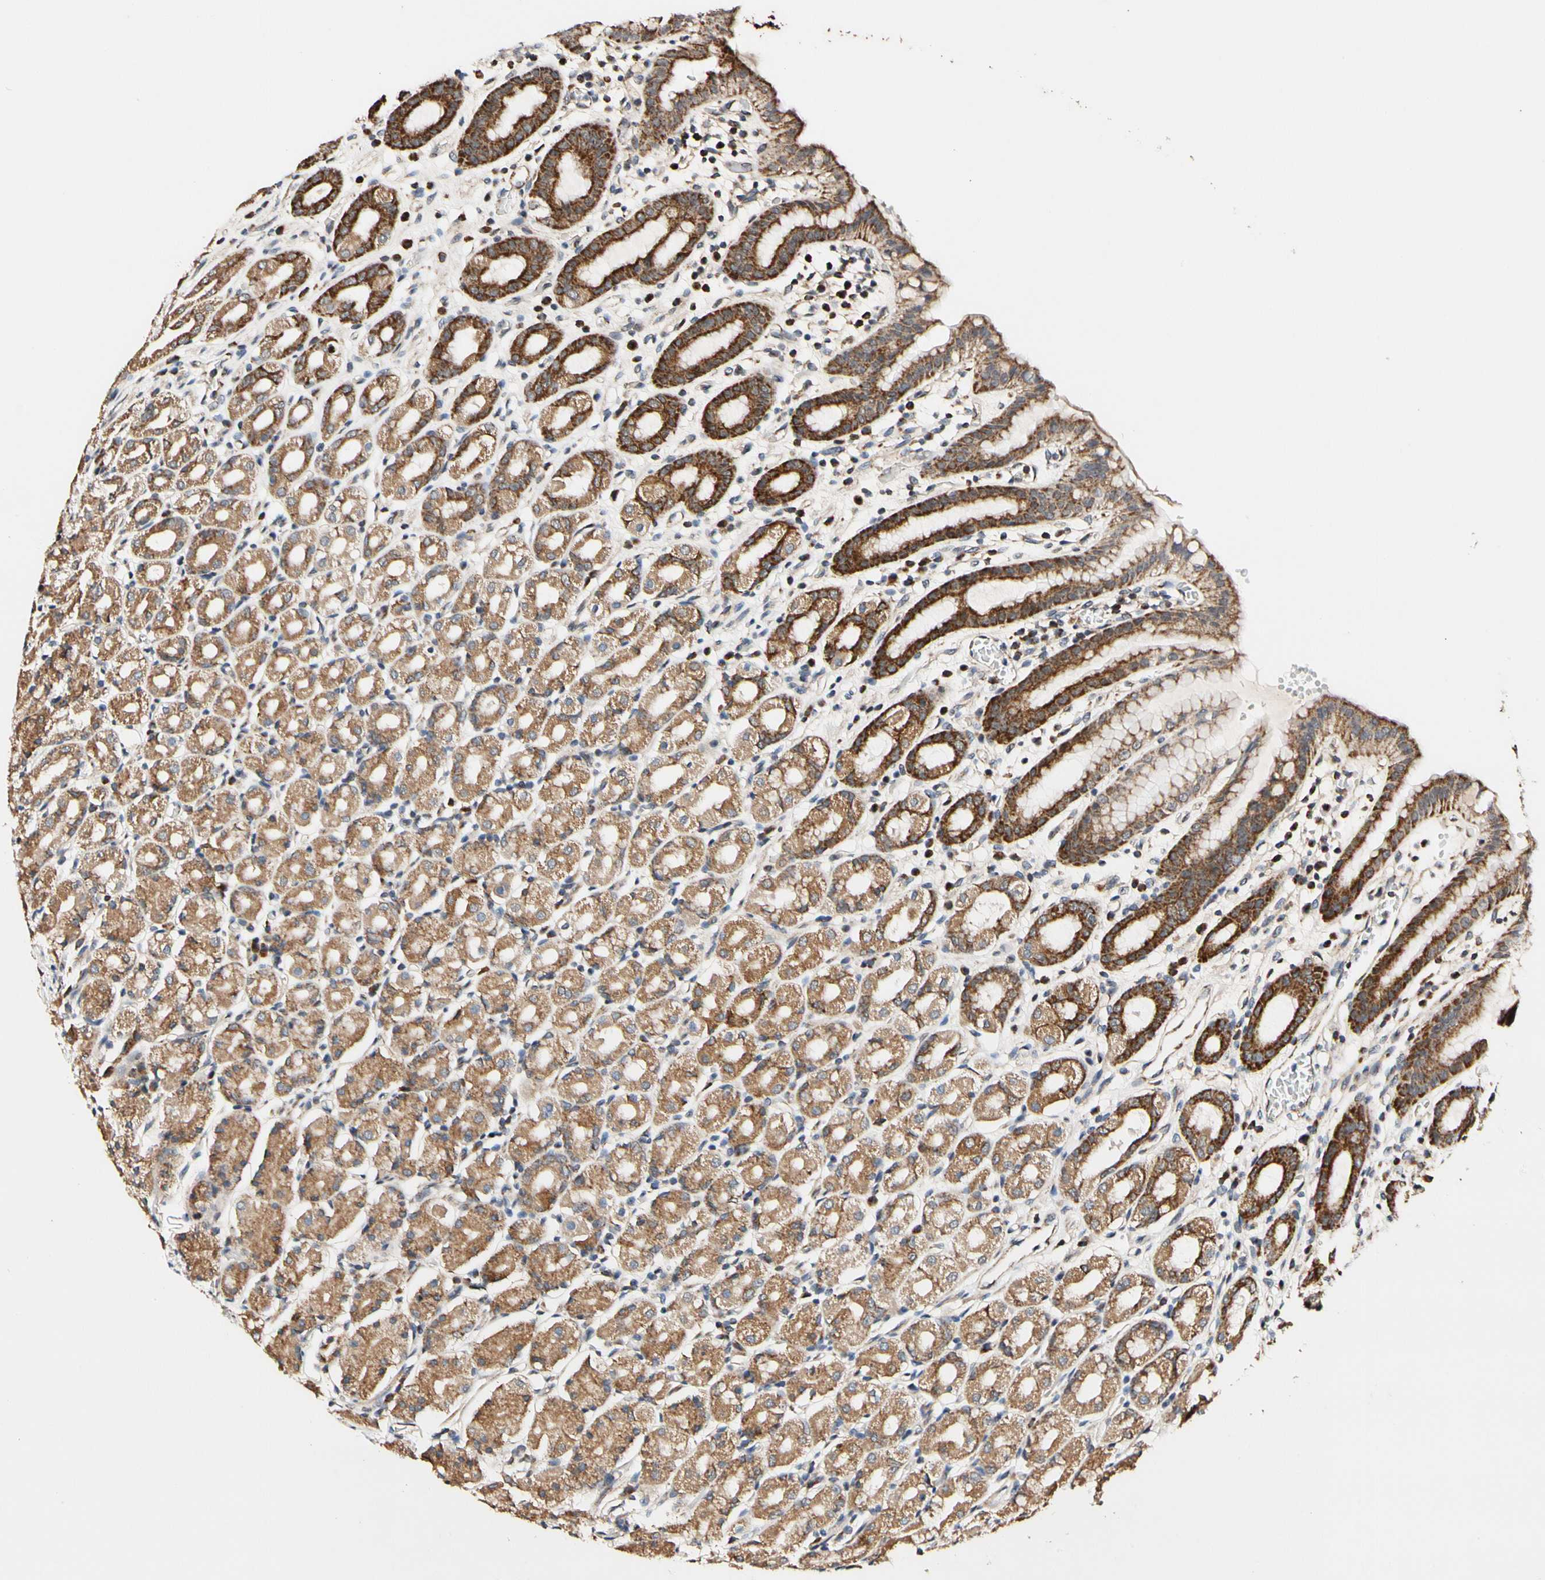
{"staining": {"intensity": "moderate", "quantity": ">75%", "location": "cytoplasmic/membranous"}, "tissue": "stomach", "cell_type": "Glandular cells", "image_type": "normal", "snomed": [{"axis": "morphology", "description": "Normal tissue, NOS"}, {"axis": "topography", "description": "Stomach, upper"}], "caption": "High-power microscopy captured an immunohistochemistry image of unremarkable stomach, revealing moderate cytoplasmic/membranous positivity in approximately >75% of glandular cells.", "gene": "KHDC4", "patient": {"sex": "male", "age": 68}}